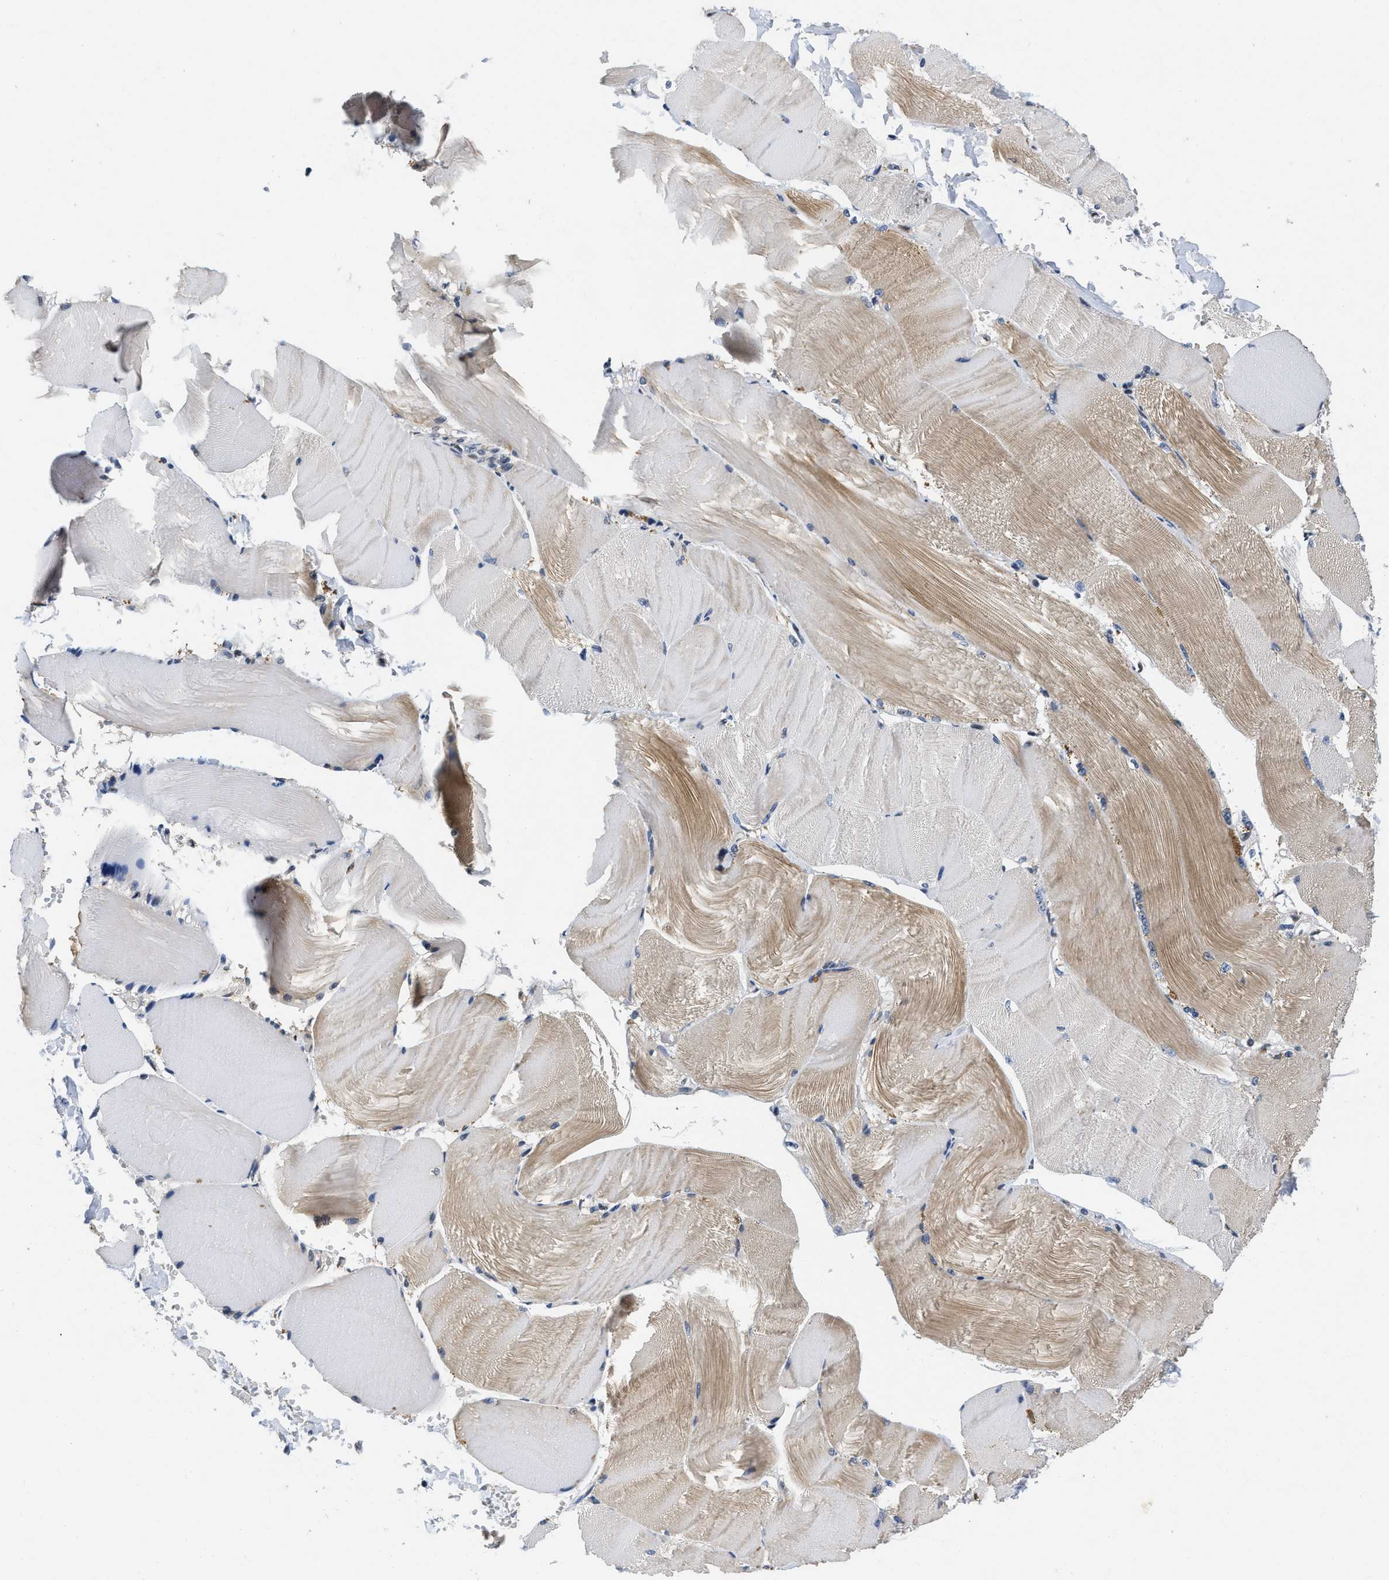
{"staining": {"intensity": "moderate", "quantity": "25%-75%", "location": "cytoplasmic/membranous"}, "tissue": "skeletal muscle", "cell_type": "Myocytes", "image_type": "normal", "snomed": [{"axis": "morphology", "description": "Normal tissue, NOS"}, {"axis": "topography", "description": "Skin"}, {"axis": "topography", "description": "Skeletal muscle"}], "caption": "This photomicrograph shows normal skeletal muscle stained with immunohistochemistry (IHC) to label a protein in brown. The cytoplasmic/membranous of myocytes show moderate positivity for the protein. Nuclei are counter-stained blue.", "gene": "VIP", "patient": {"sex": "male", "age": 83}}